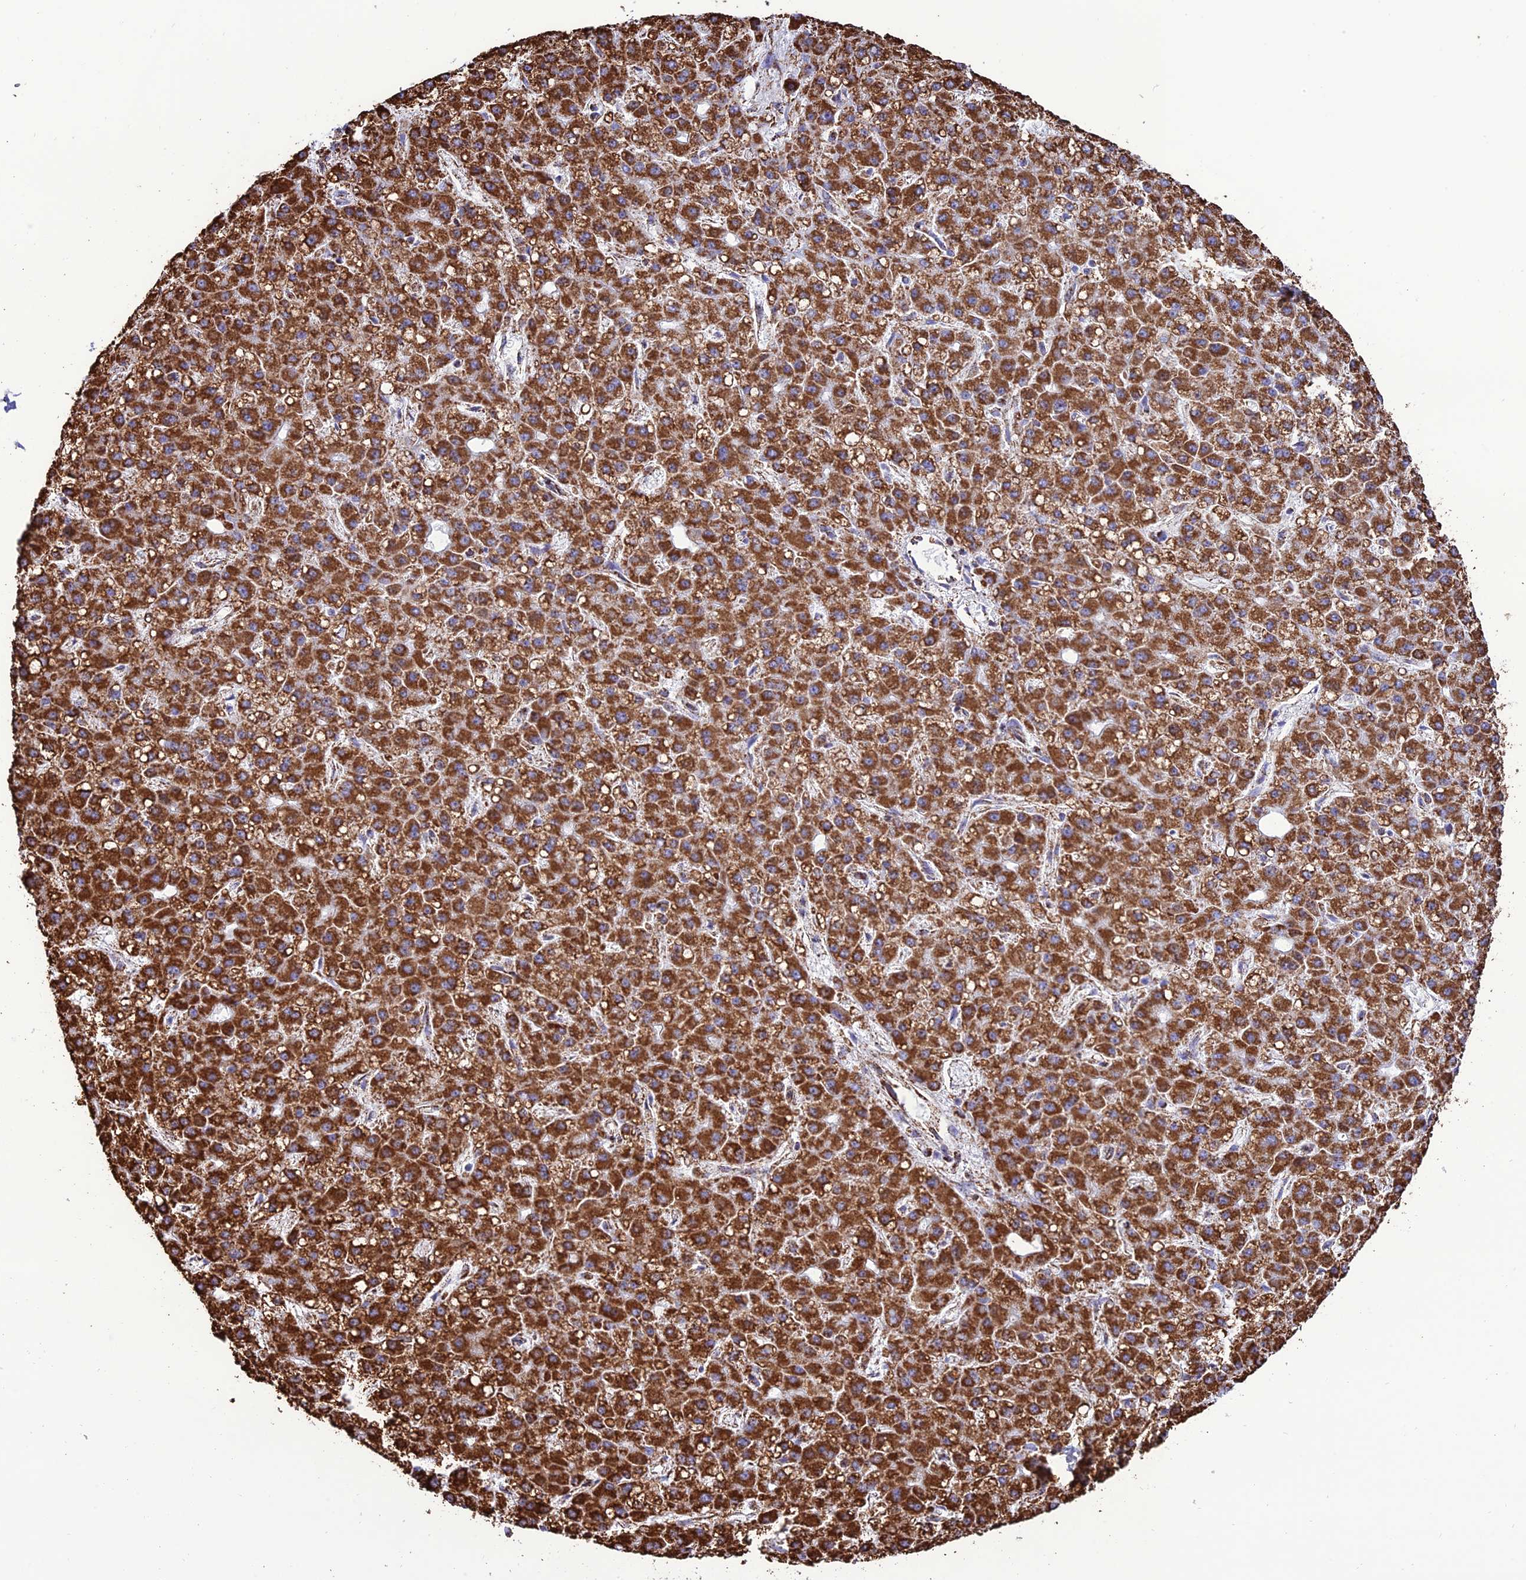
{"staining": {"intensity": "strong", "quantity": ">75%", "location": "cytoplasmic/membranous"}, "tissue": "liver cancer", "cell_type": "Tumor cells", "image_type": "cancer", "snomed": [{"axis": "morphology", "description": "Carcinoma, Hepatocellular, NOS"}, {"axis": "topography", "description": "Liver"}], "caption": "A brown stain labels strong cytoplasmic/membranous staining of a protein in human liver hepatocellular carcinoma tumor cells.", "gene": "NDUFAF1", "patient": {"sex": "male", "age": 67}}